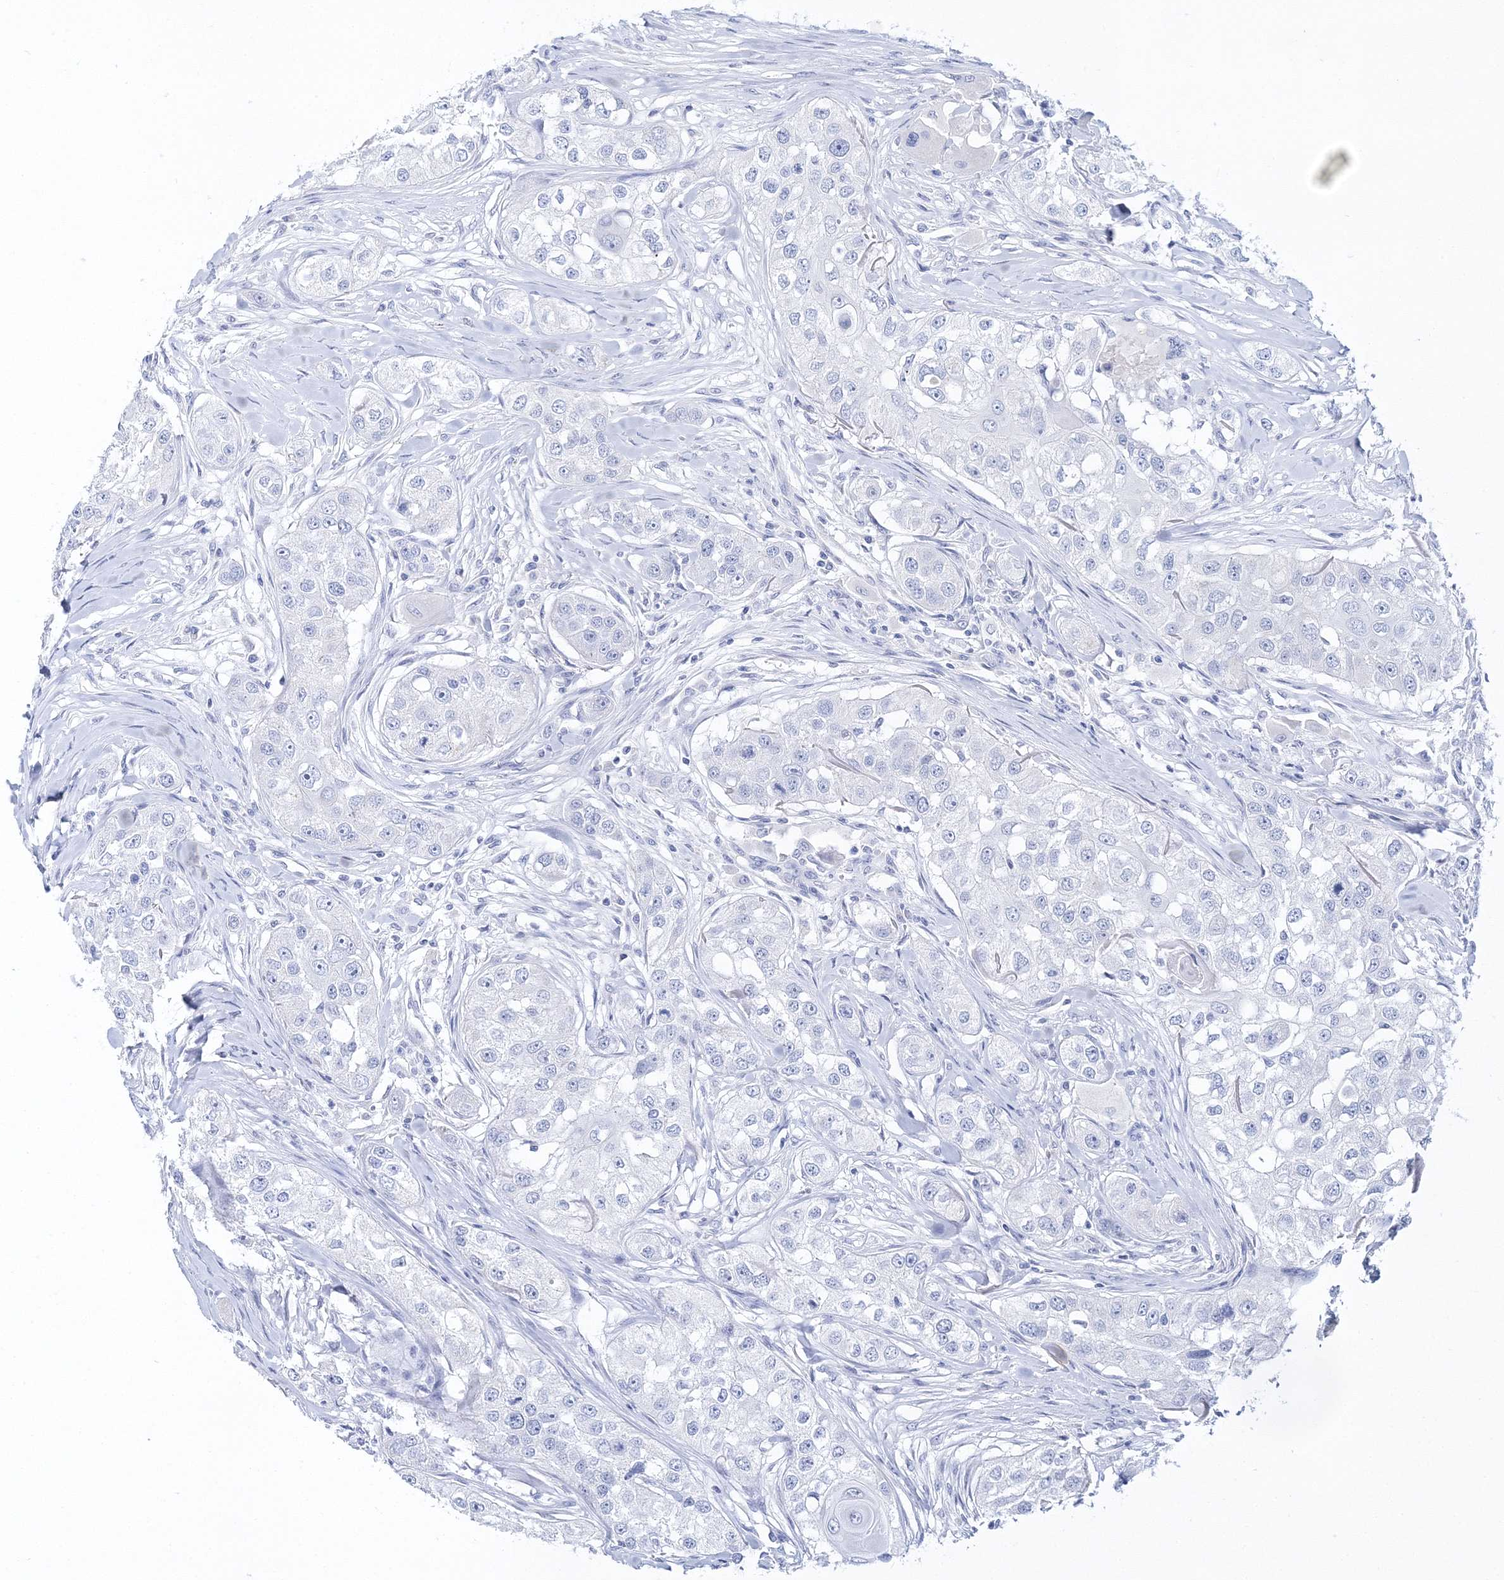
{"staining": {"intensity": "negative", "quantity": "none", "location": "none"}, "tissue": "head and neck cancer", "cell_type": "Tumor cells", "image_type": "cancer", "snomed": [{"axis": "morphology", "description": "Normal tissue, NOS"}, {"axis": "morphology", "description": "Squamous cell carcinoma, NOS"}, {"axis": "topography", "description": "Skeletal muscle"}, {"axis": "topography", "description": "Head-Neck"}], "caption": "This is a photomicrograph of immunohistochemistry staining of head and neck squamous cell carcinoma, which shows no positivity in tumor cells.", "gene": "MYOZ2", "patient": {"sex": "male", "age": 51}}